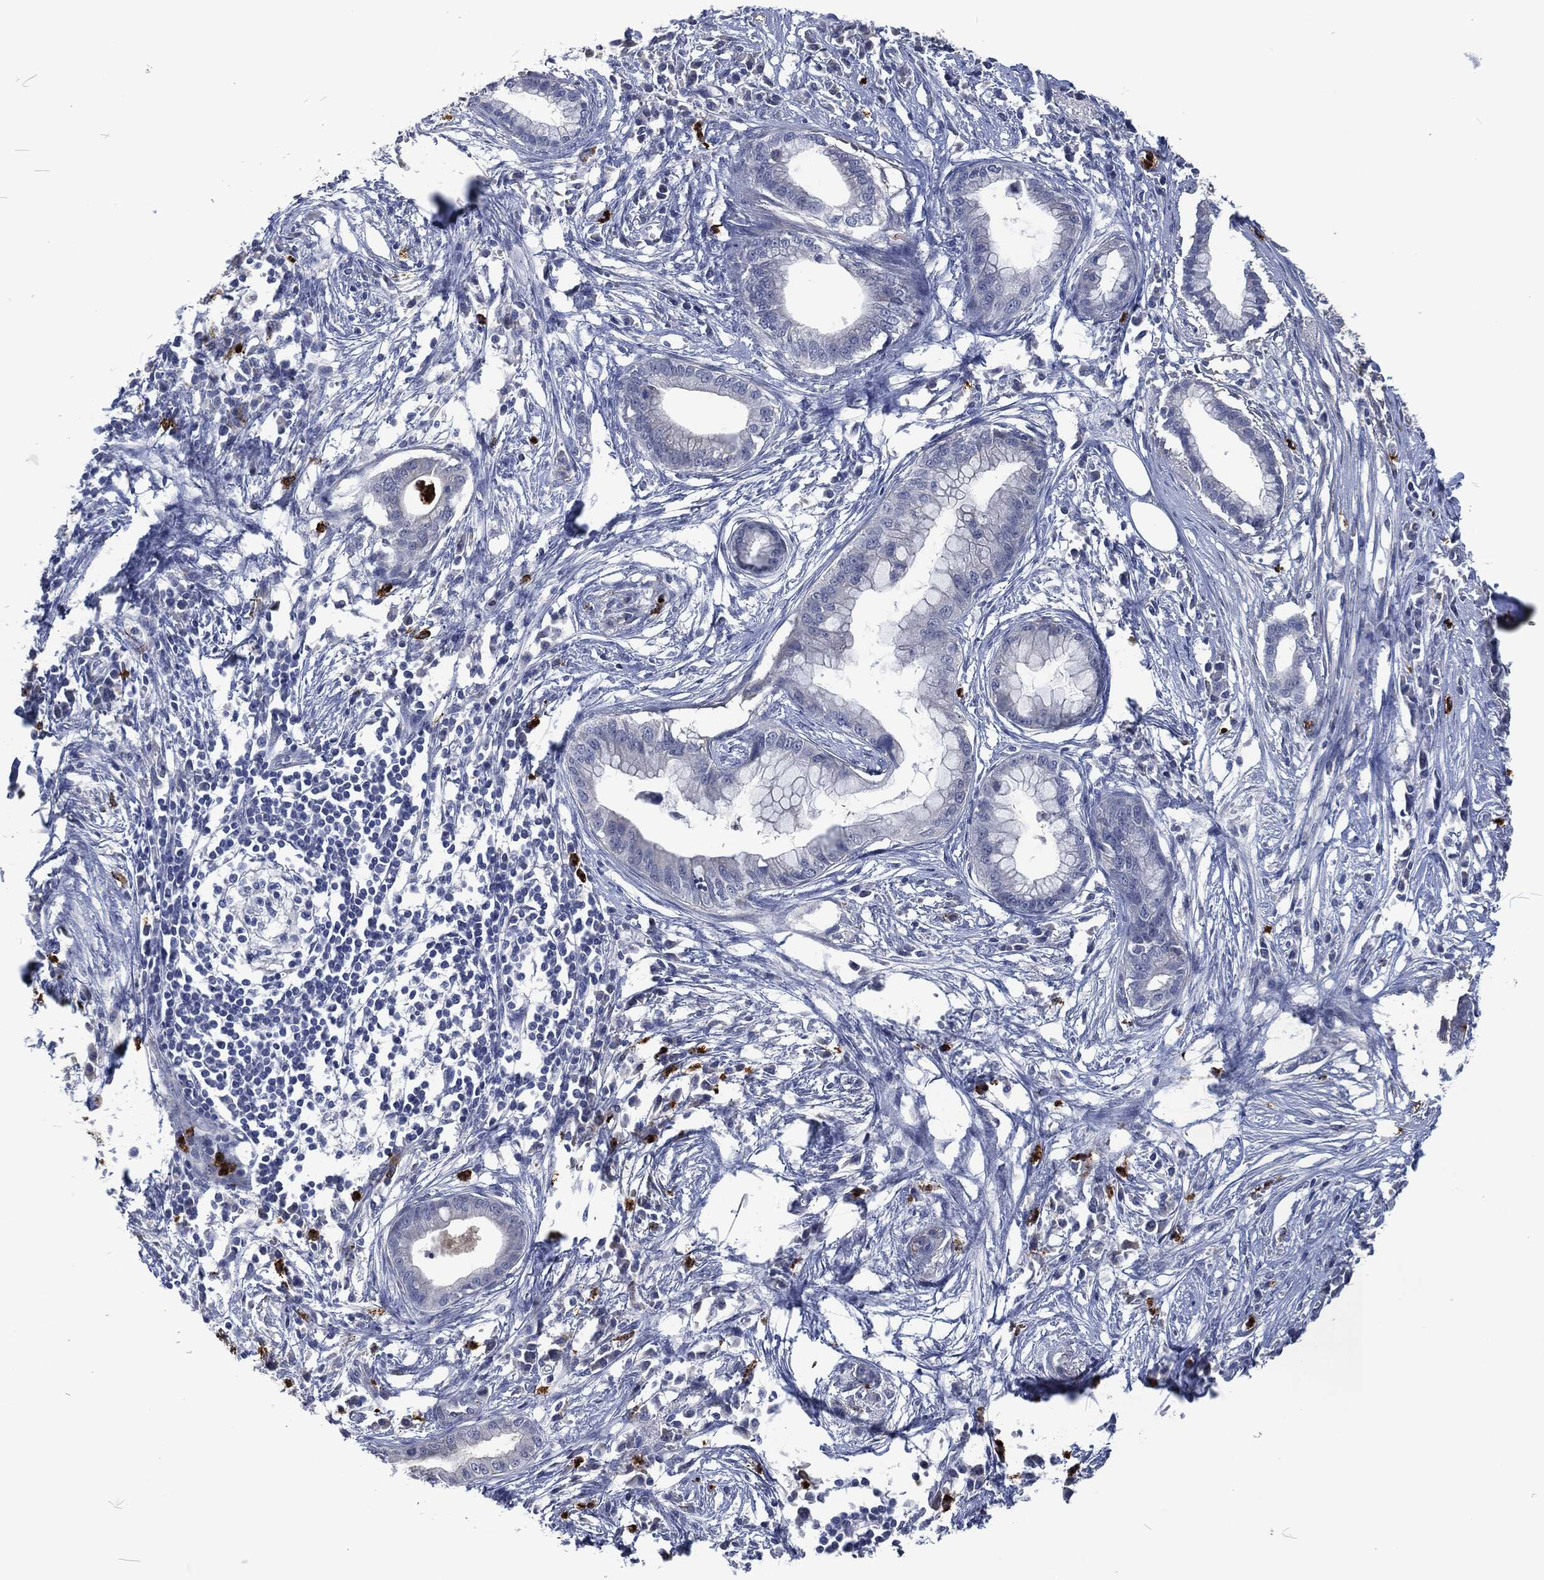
{"staining": {"intensity": "negative", "quantity": "none", "location": "none"}, "tissue": "pancreatic cancer", "cell_type": "Tumor cells", "image_type": "cancer", "snomed": [{"axis": "morphology", "description": "Normal tissue, NOS"}, {"axis": "morphology", "description": "Adenocarcinoma, NOS"}, {"axis": "topography", "description": "Pancreas"}], "caption": "A photomicrograph of human pancreatic cancer (adenocarcinoma) is negative for staining in tumor cells.", "gene": "MPO", "patient": {"sex": "female", "age": 58}}